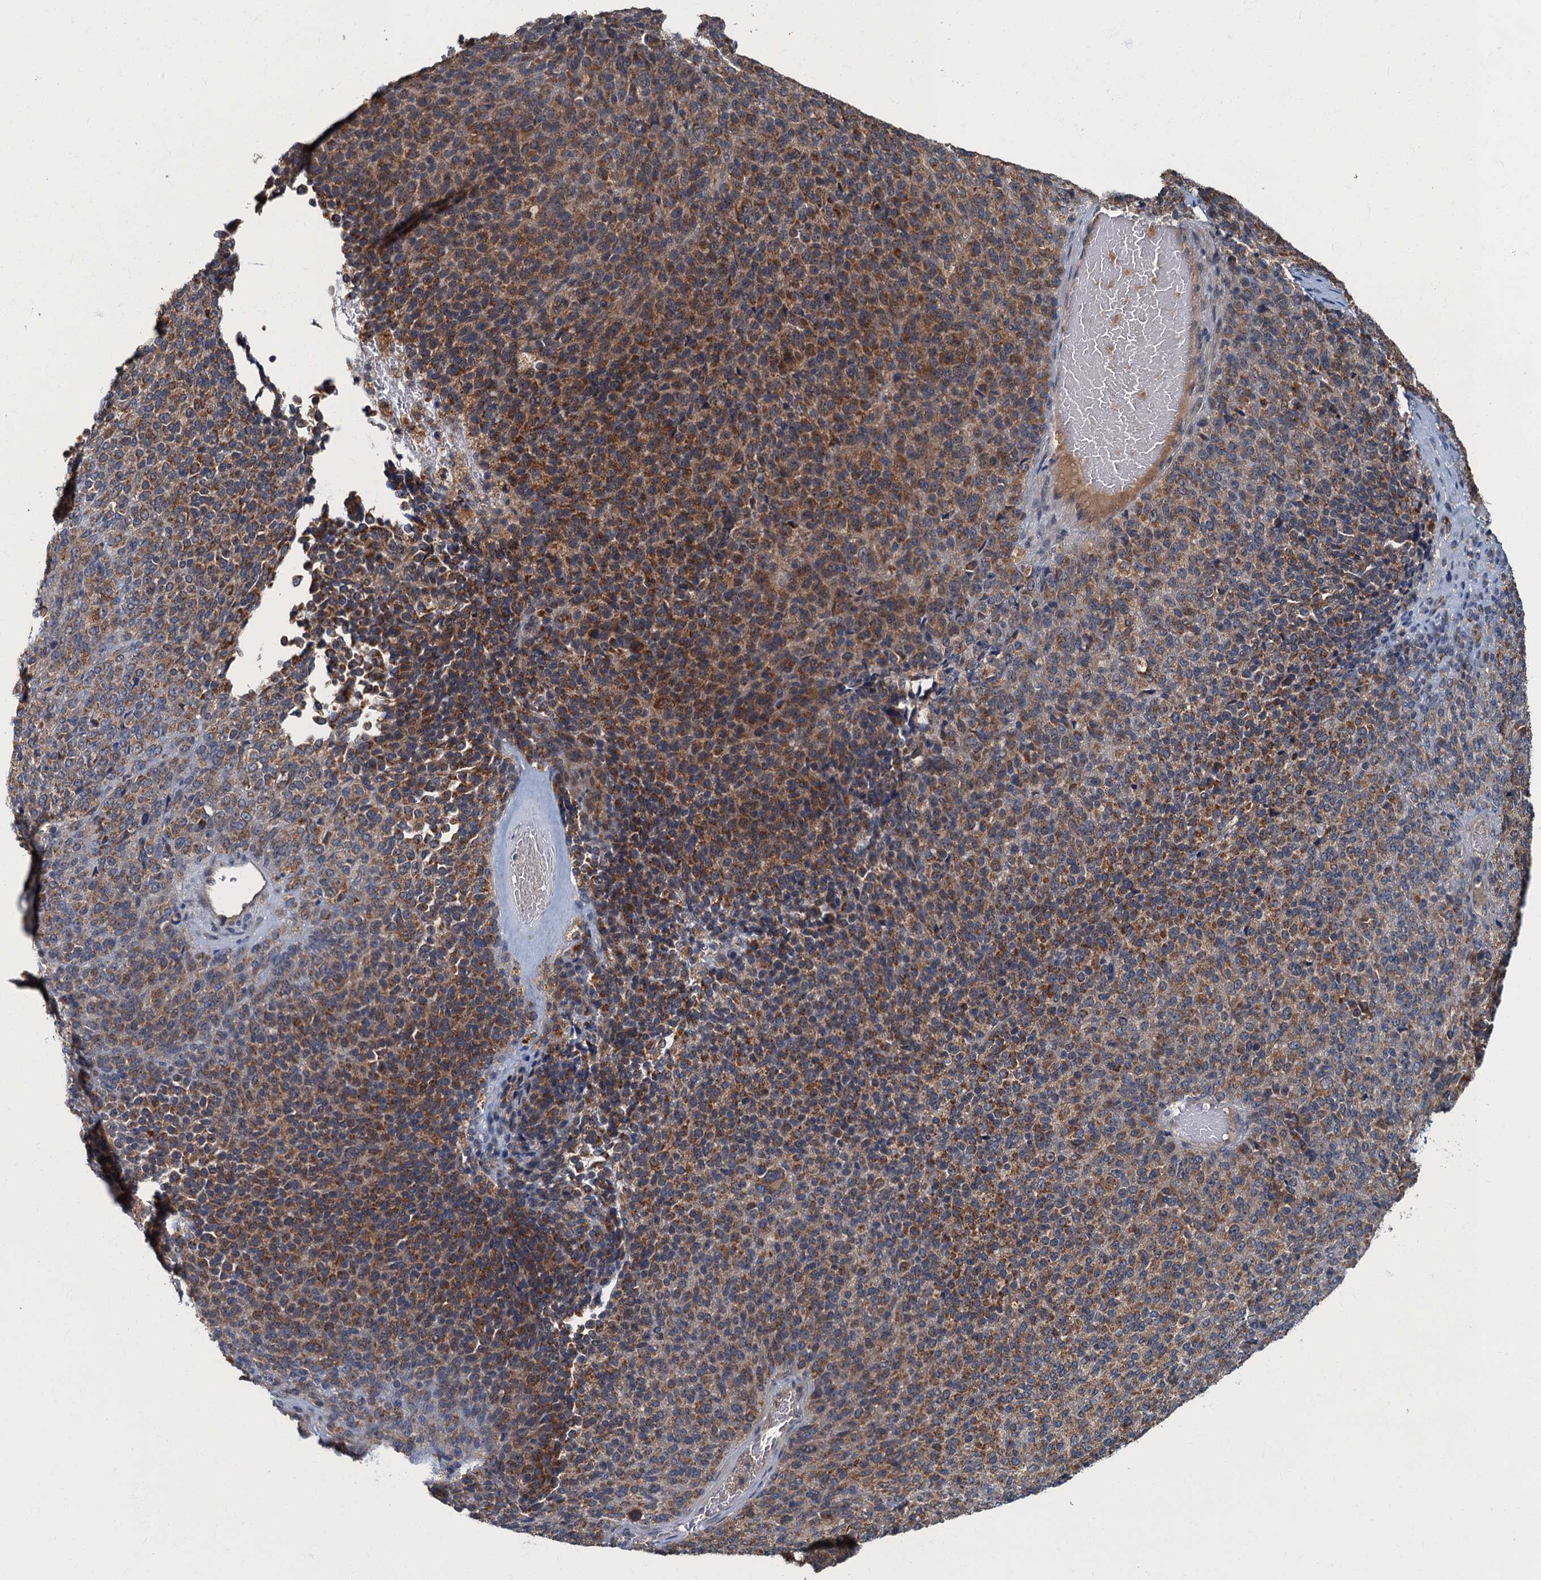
{"staining": {"intensity": "moderate", "quantity": ">75%", "location": "cytoplasmic/membranous"}, "tissue": "melanoma", "cell_type": "Tumor cells", "image_type": "cancer", "snomed": [{"axis": "morphology", "description": "Malignant melanoma, Metastatic site"}, {"axis": "topography", "description": "Brain"}], "caption": "The image exhibits a brown stain indicating the presence of a protein in the cytoplasmic/membranous of tumor cells in malignant melanoma (metastatic site). (Brightfield microscopy of DAB IHC at high magnification).", "gene": "WDCP", "patient": {"sex": "female", "age": 56}}